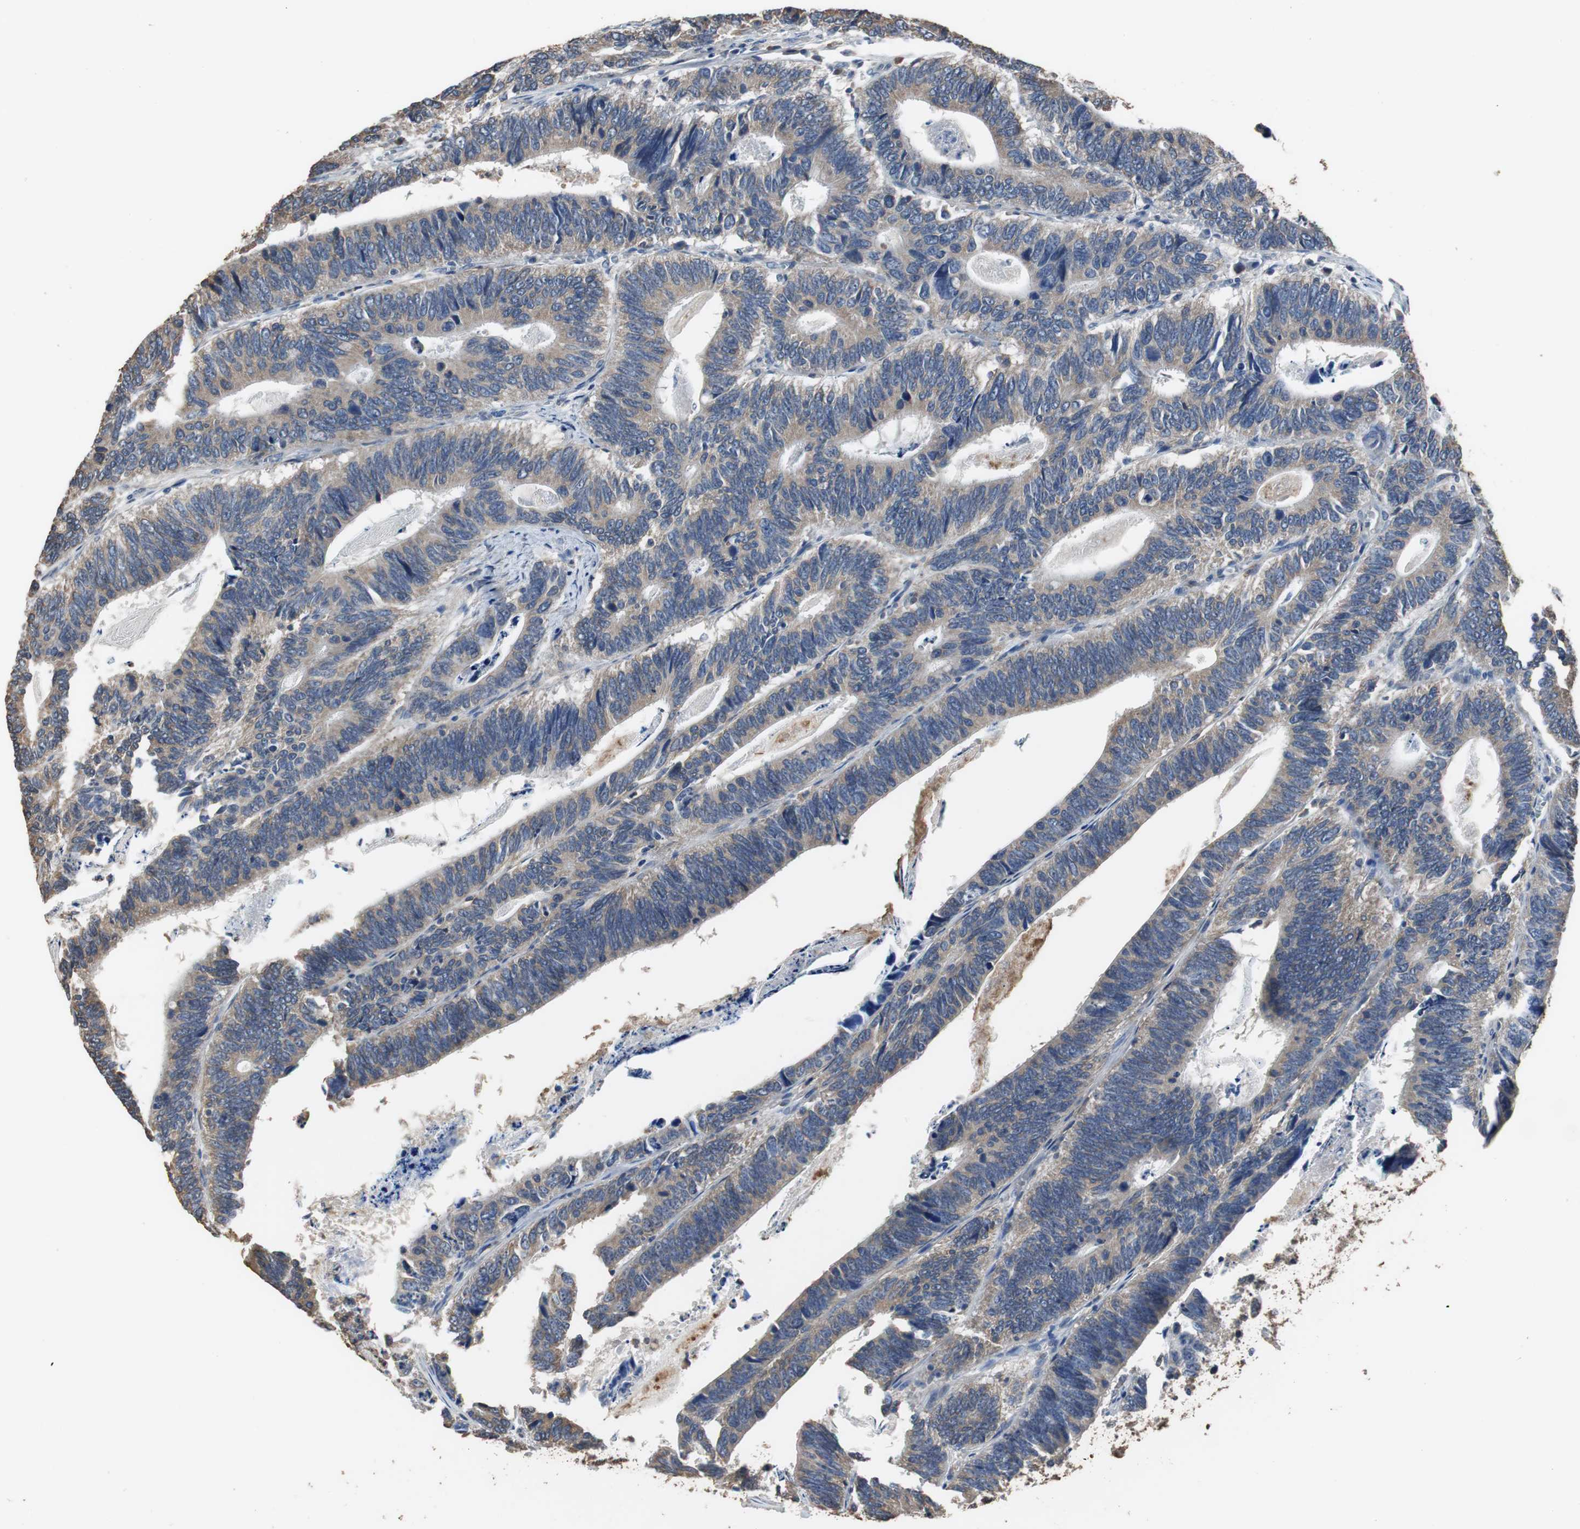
{"staining": {"intensity": "weak", "quantity": ">75%", "location": "cytoplasmic/membranous"}, "tissue": "colorectal cancer", "cell_type": "Tumor cells", "image_type": "cancer", "snomed": [{"axis": "morphology", "description": "Adenocarcinoma, NOS"}, {"axis": "topography", "description": "Colon"}], "caption": "Tumor cells exhibit weak cytoplasmic/membranous positivity in about >75% of cells in adenocarcinoma (colorectal). (Stains: DAB (3,3'-diaminobenzidine) in brown, nuclei in blue, Microscopy: brightfield microscopy at high magnification).", "gene": "SCIMP", "patient": {"sex": "male", "age": 72}}